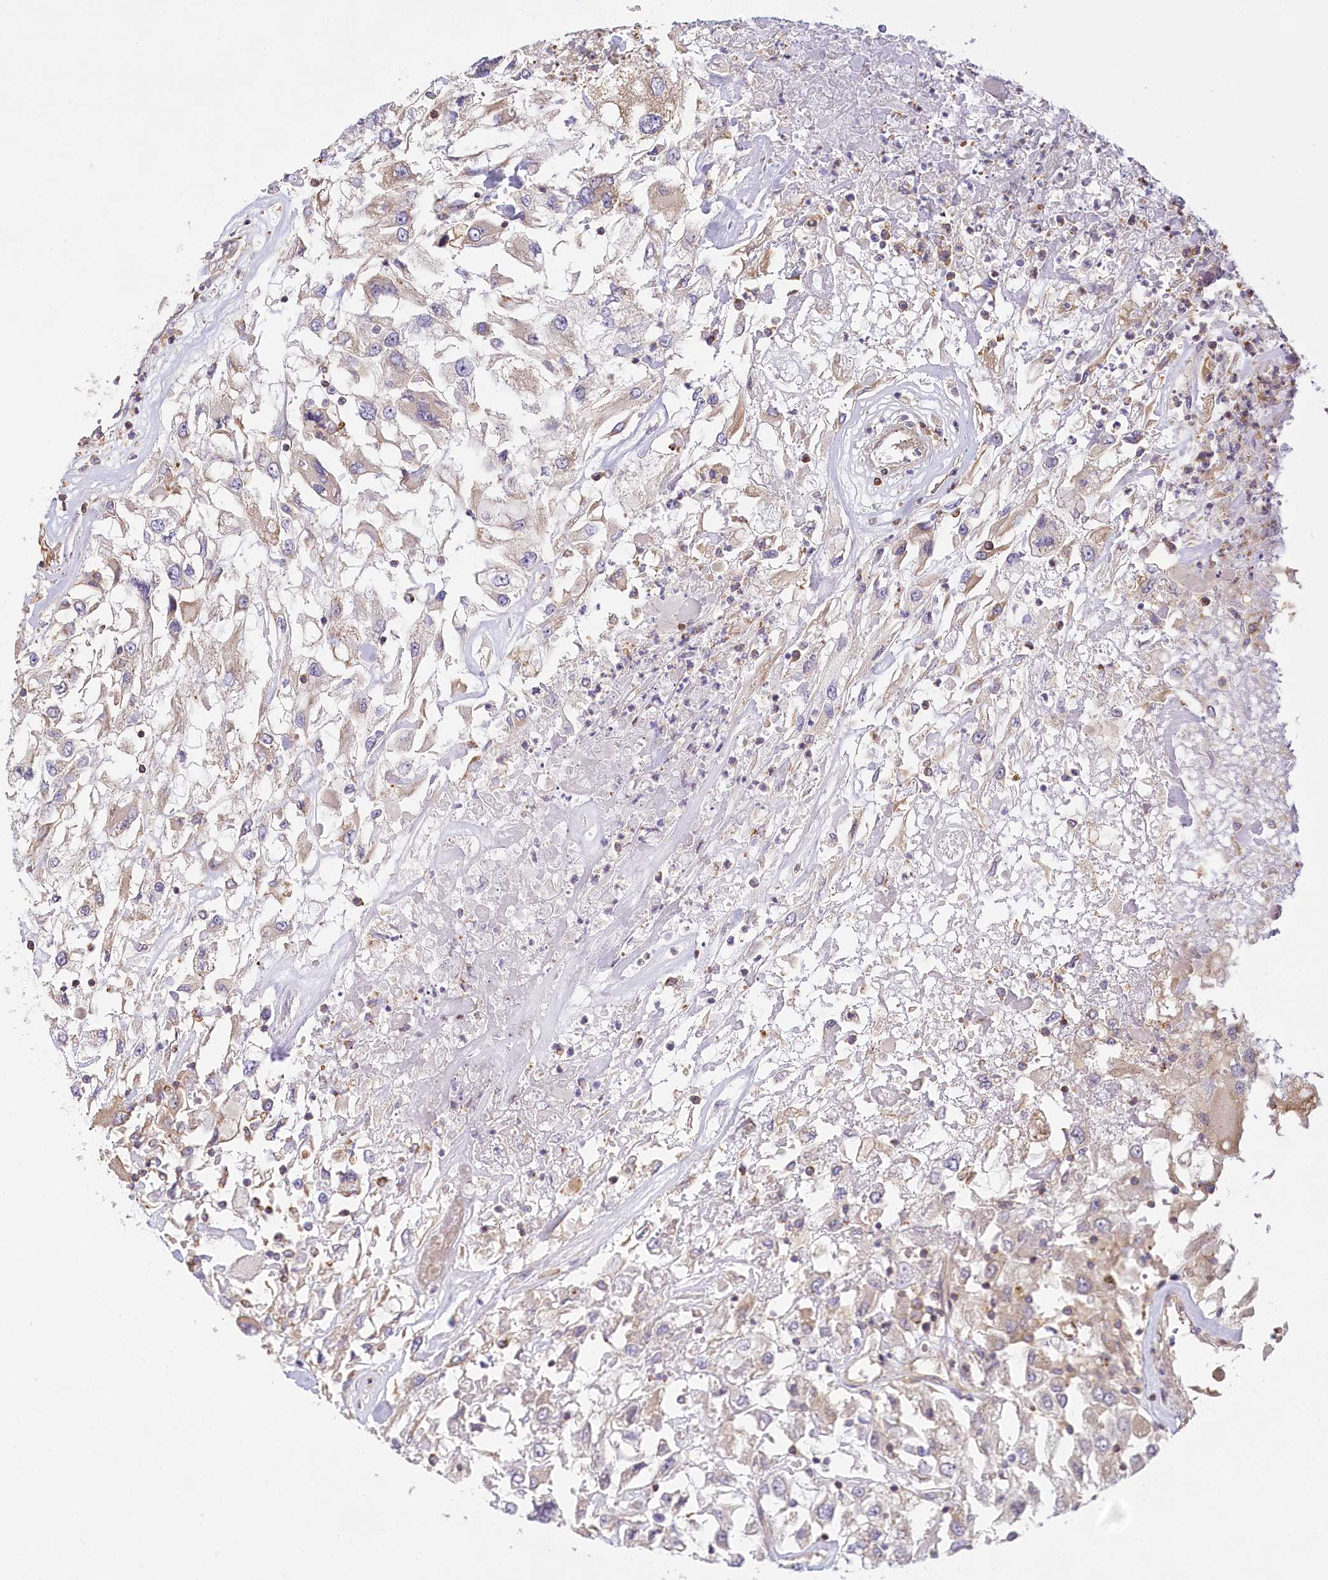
{"staining": {"intensity": "weak", "quantity": "<25%", "location": "cytoplasmic/membranous"}, "tissue": "renal cancer", "cell_type": "Tumor cells", "image_type": "cancer", "snomed": [{"axis": "morphology", "description": "Adenocarcinoma, NOS"}, {"axis": "topography", "description": "Kidney"}], "caption": "Histopathology image shows no significant protein positivity in tumor cells of renal cancer.", "gene": "UMPS", "patient": {"sex": "female", "age": 52}}